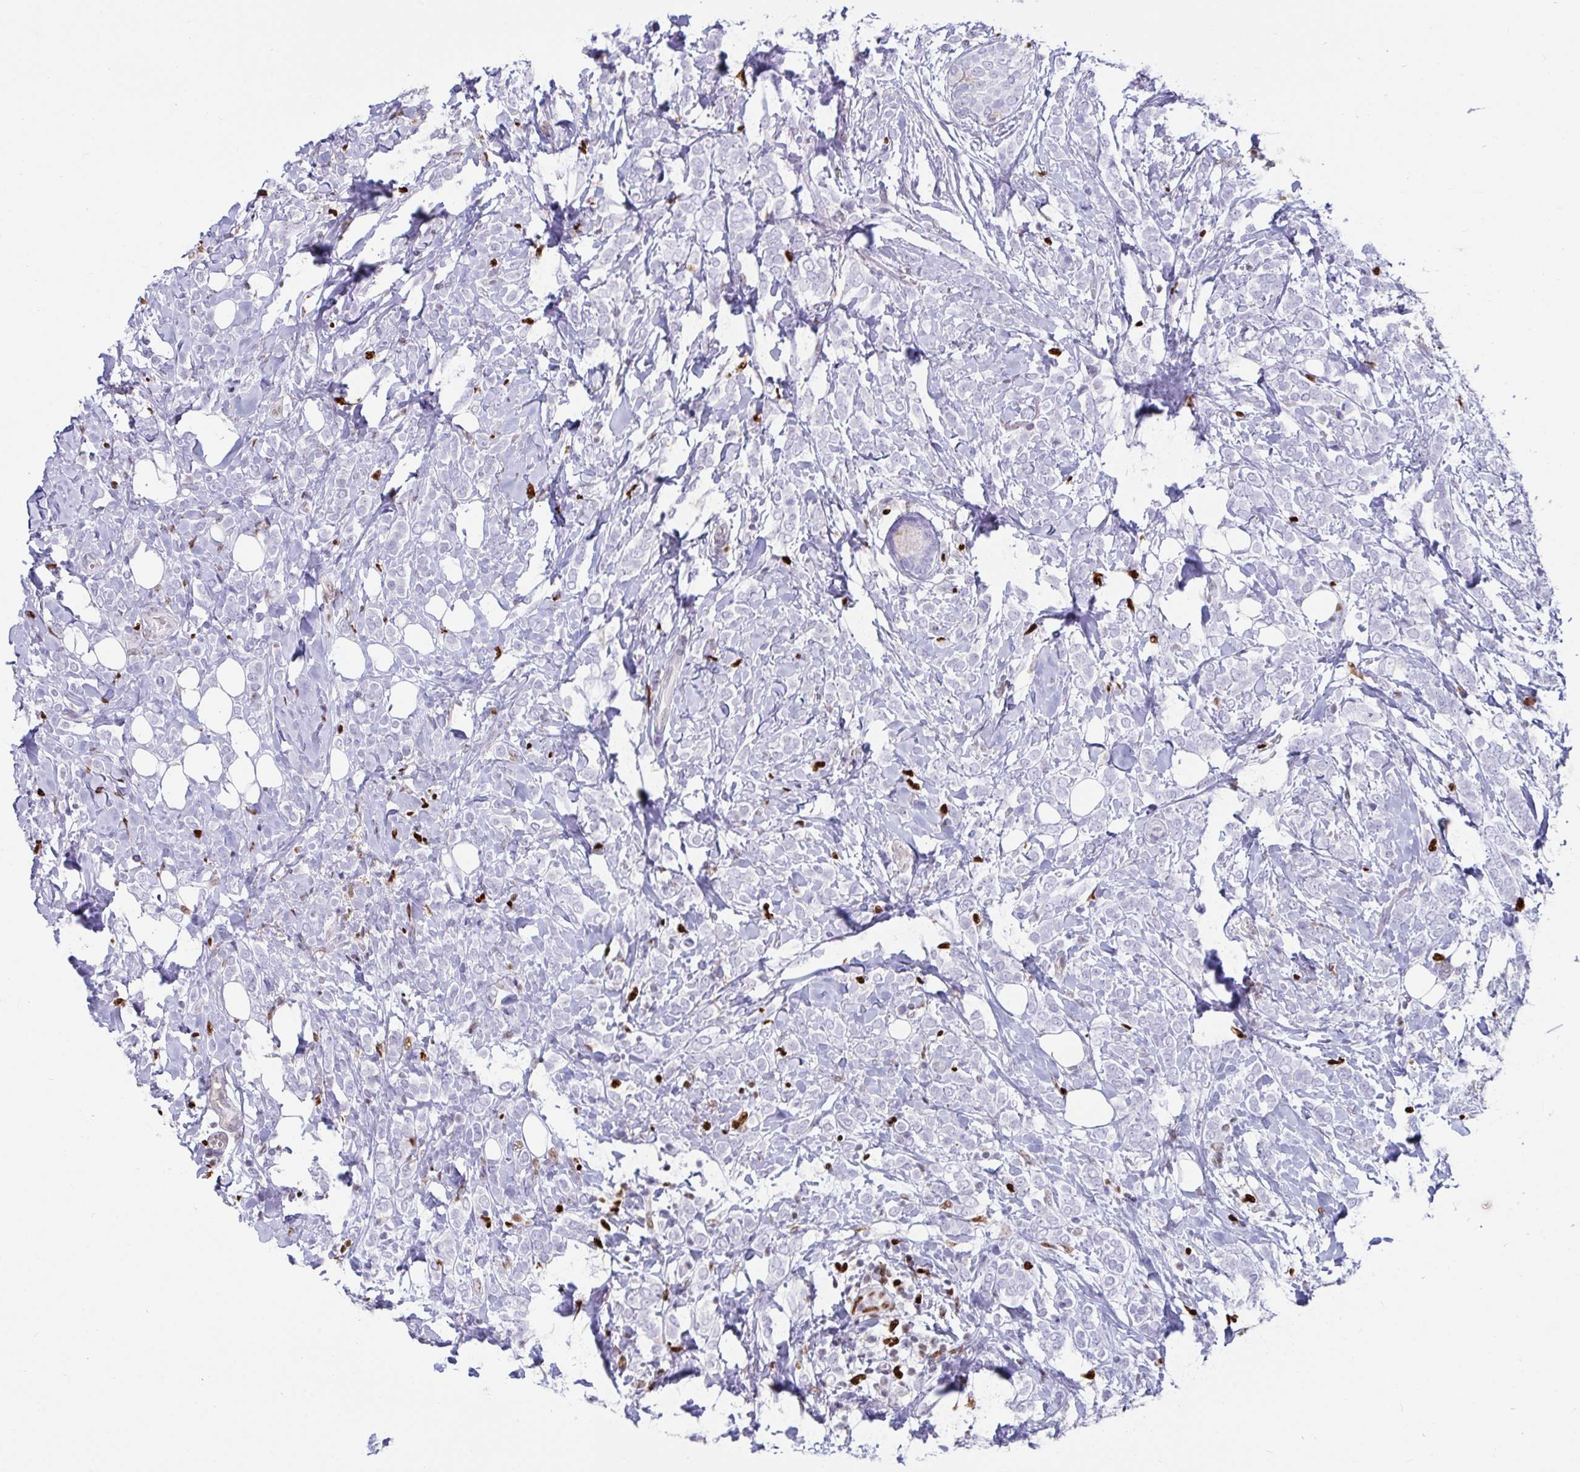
{"staining": {"intensity": "negative", "quantity": "none", "location": "none"}, "tissue": "breast cancer", "cell_type": "Tumor cells", "image_type": "cancer", "snomed": [{"axis": "morphology", "description": "Lobular carcinoma"}, {"axis": "topography", "description": "Breast"}], "caption": "An immunohistochemistry histopathology image of breast lobular carcinoma is shown. There is no staining in tumor cells of breast lobular carcinoma.", "gene": "ZNF586", "patient": {"sex": "female", "age": 49}}